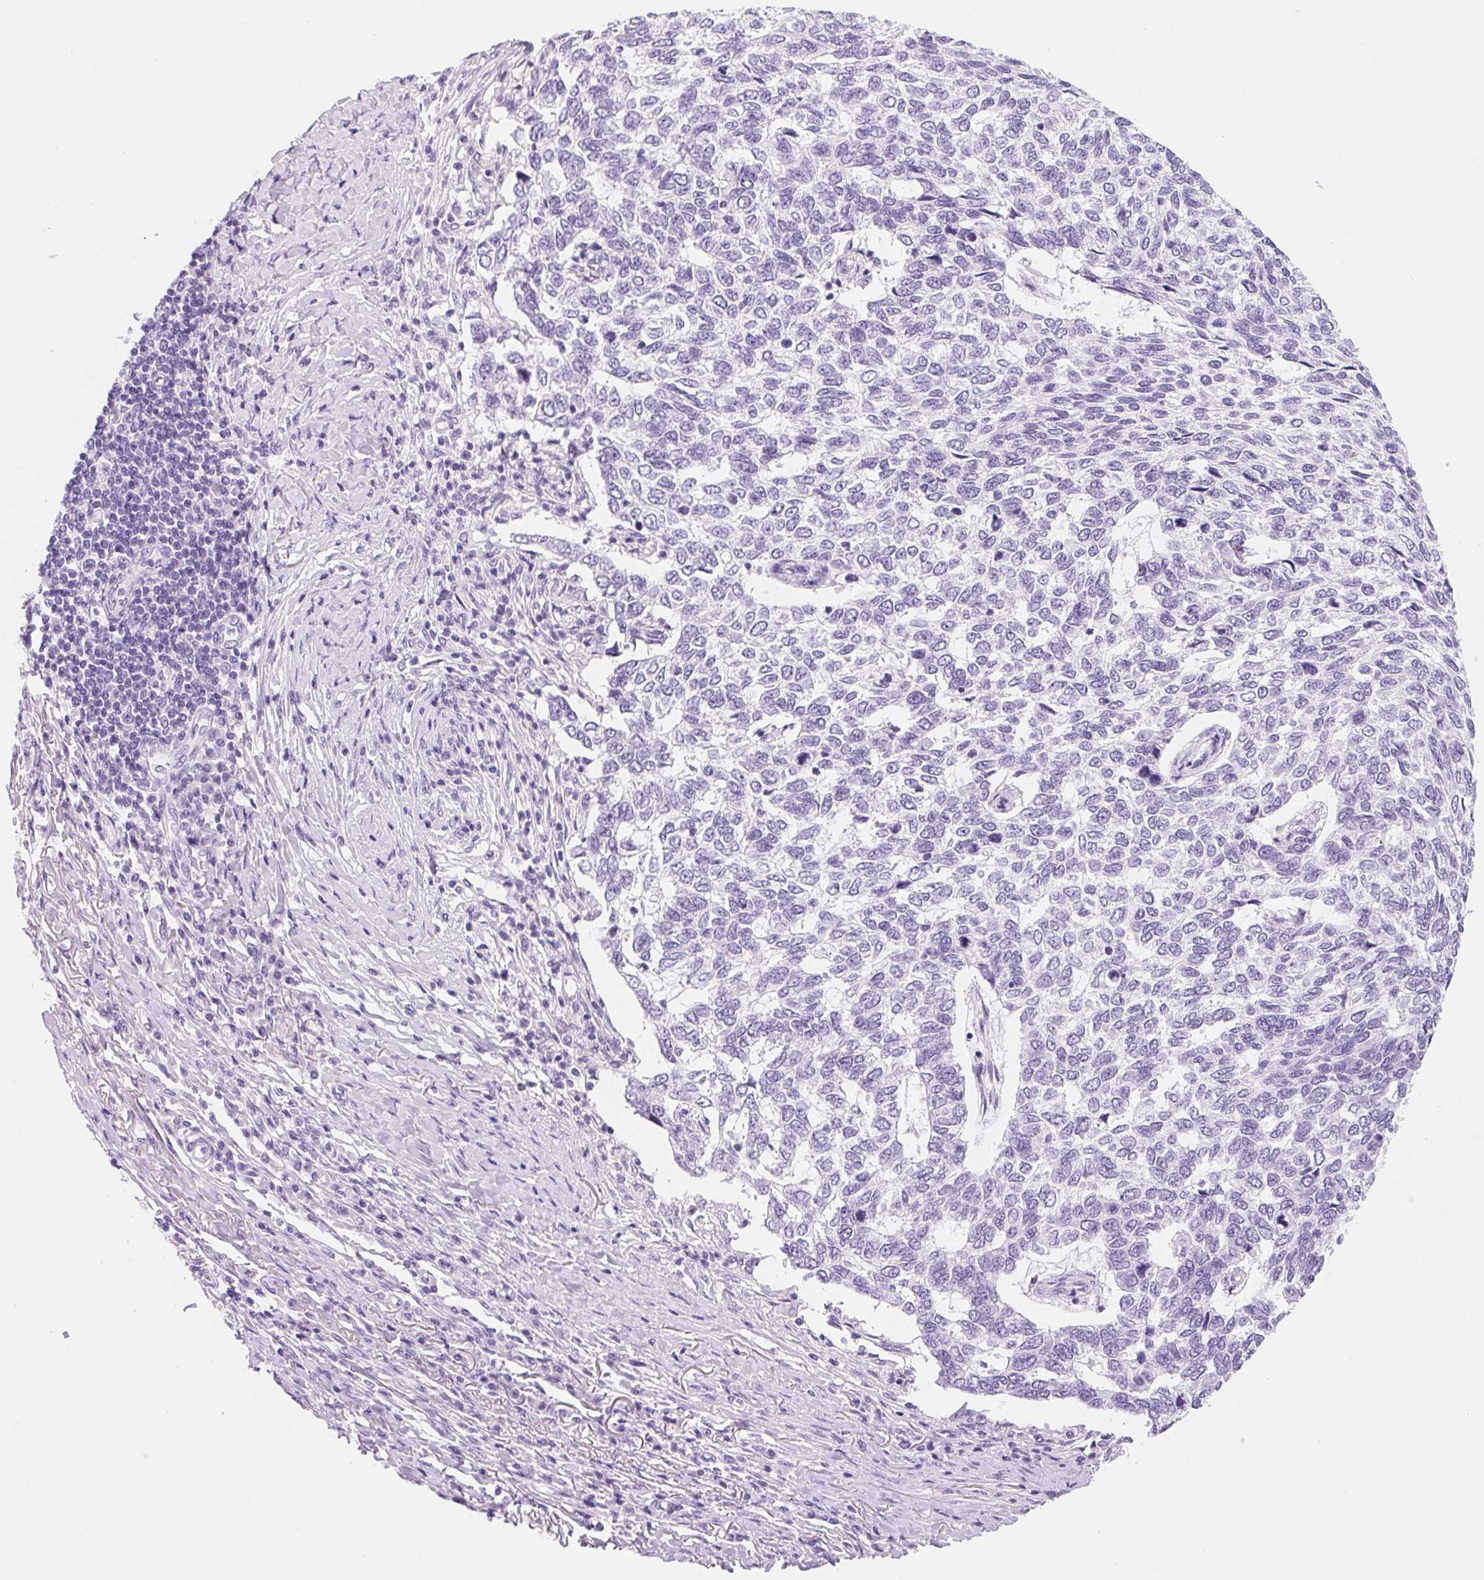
{"staining": {"intensity": "negative", "quantity": "none", "location": "none"}, "tissue": "skin cancer", "cell_type": "Tumor cells", "image_type": "cancer", "snomed": [{"axis": "morphology", "description": "Basal cell carcinoma"}, {"axis": "topography", "description": "Skin"}], "caption": "Tumor cells are negative for brown protein staining in basal cell carcinoma (skin).", "gene": "ASGR2", "patient": {"sex": "female", "age": 65}}